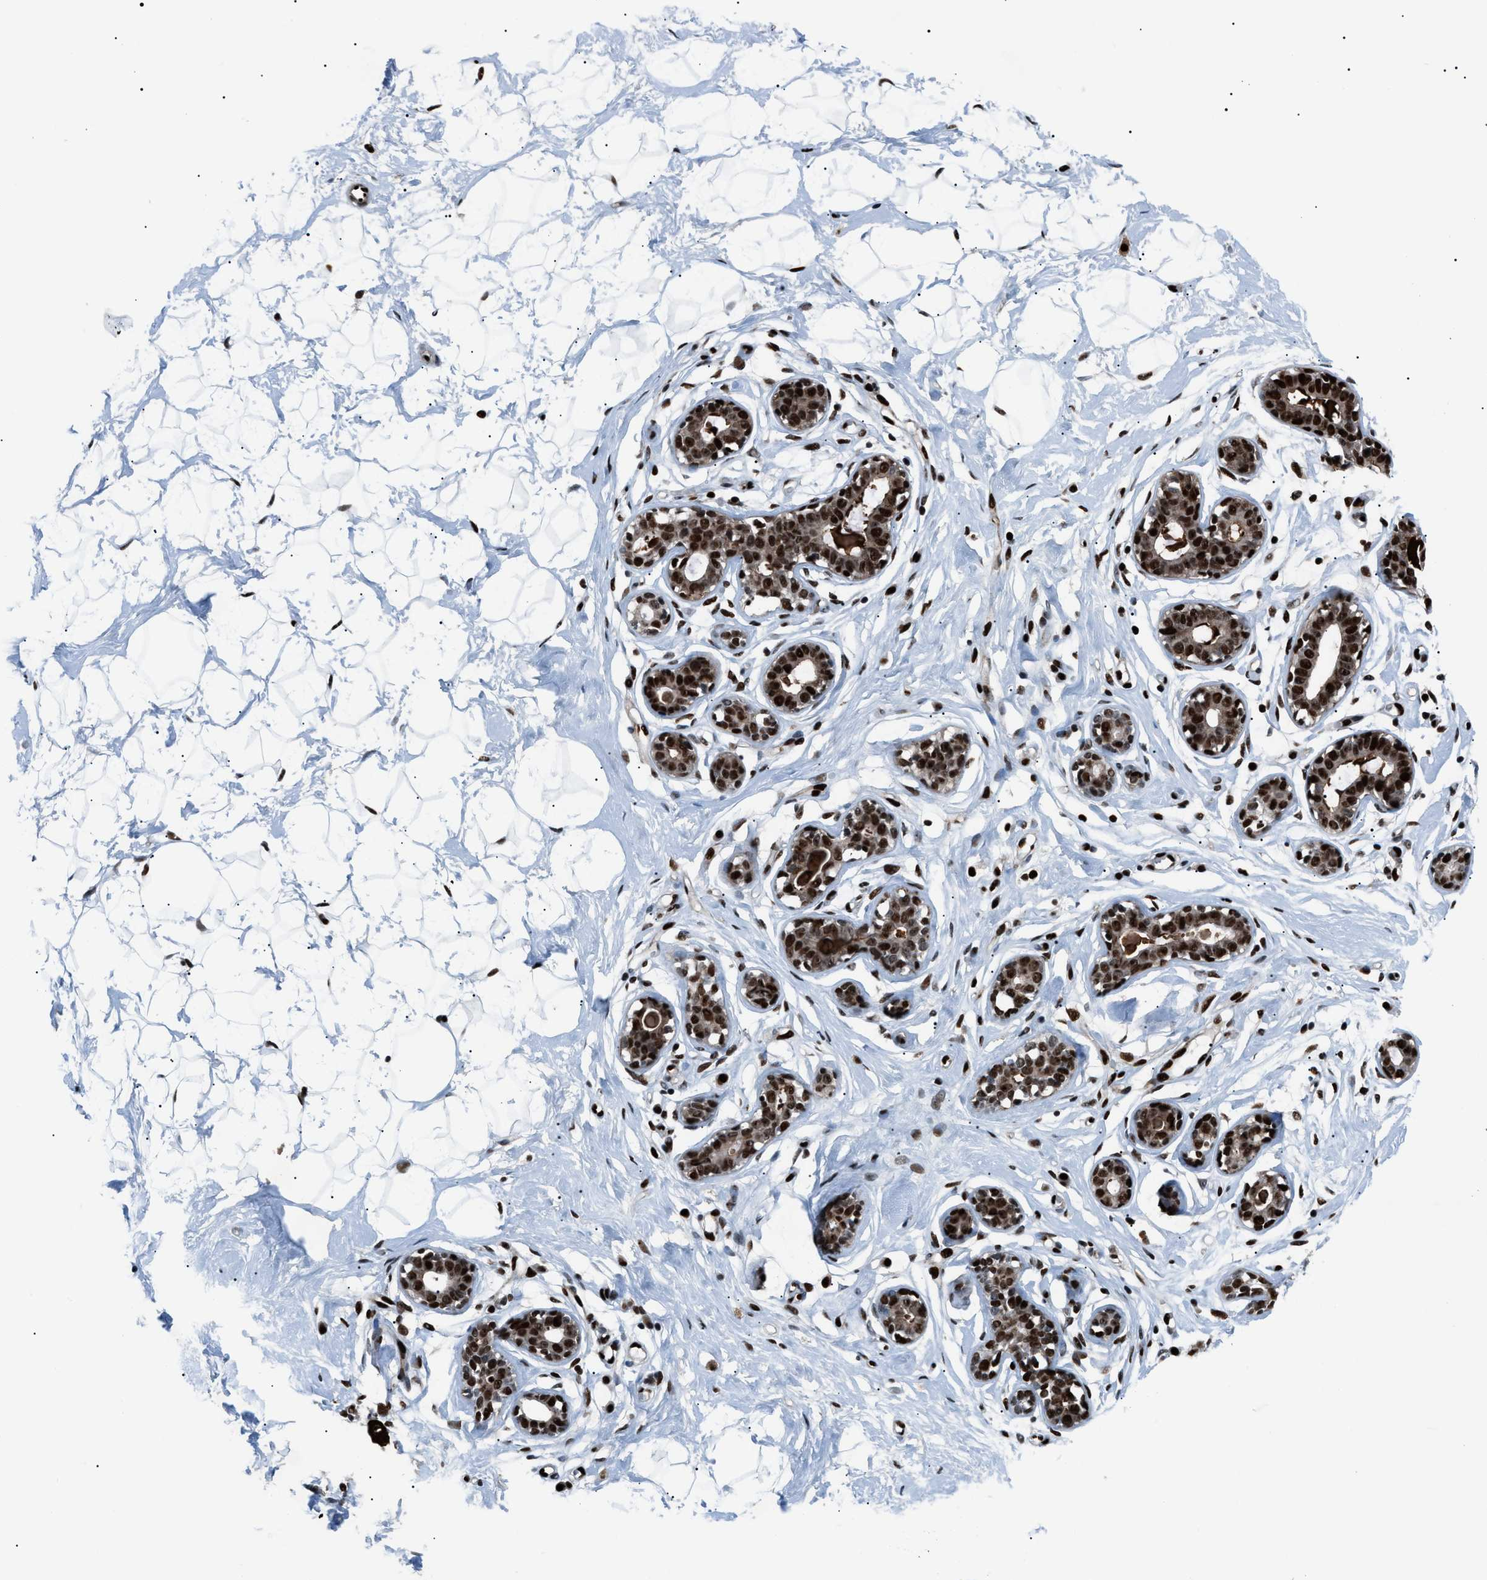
{"staining": {"intensity": "strong", "quantity": ">75%", "location": "nuclear"}, "tissue": "breast", "cell_type": "Adipocytes", "image_type": "normal", "snomed": [{"axis": "morphology", "description": "Normal tissue, NOS"}, {"axis": "topography", "description": "Breast"}], "caption": "Immunohistochemical staining of normal breast exhibits strong nuclear protein positivity in approximately >75% of adipocytes.", "gene": "PRKX", "patient": {"sex": "female", "age": 23}}